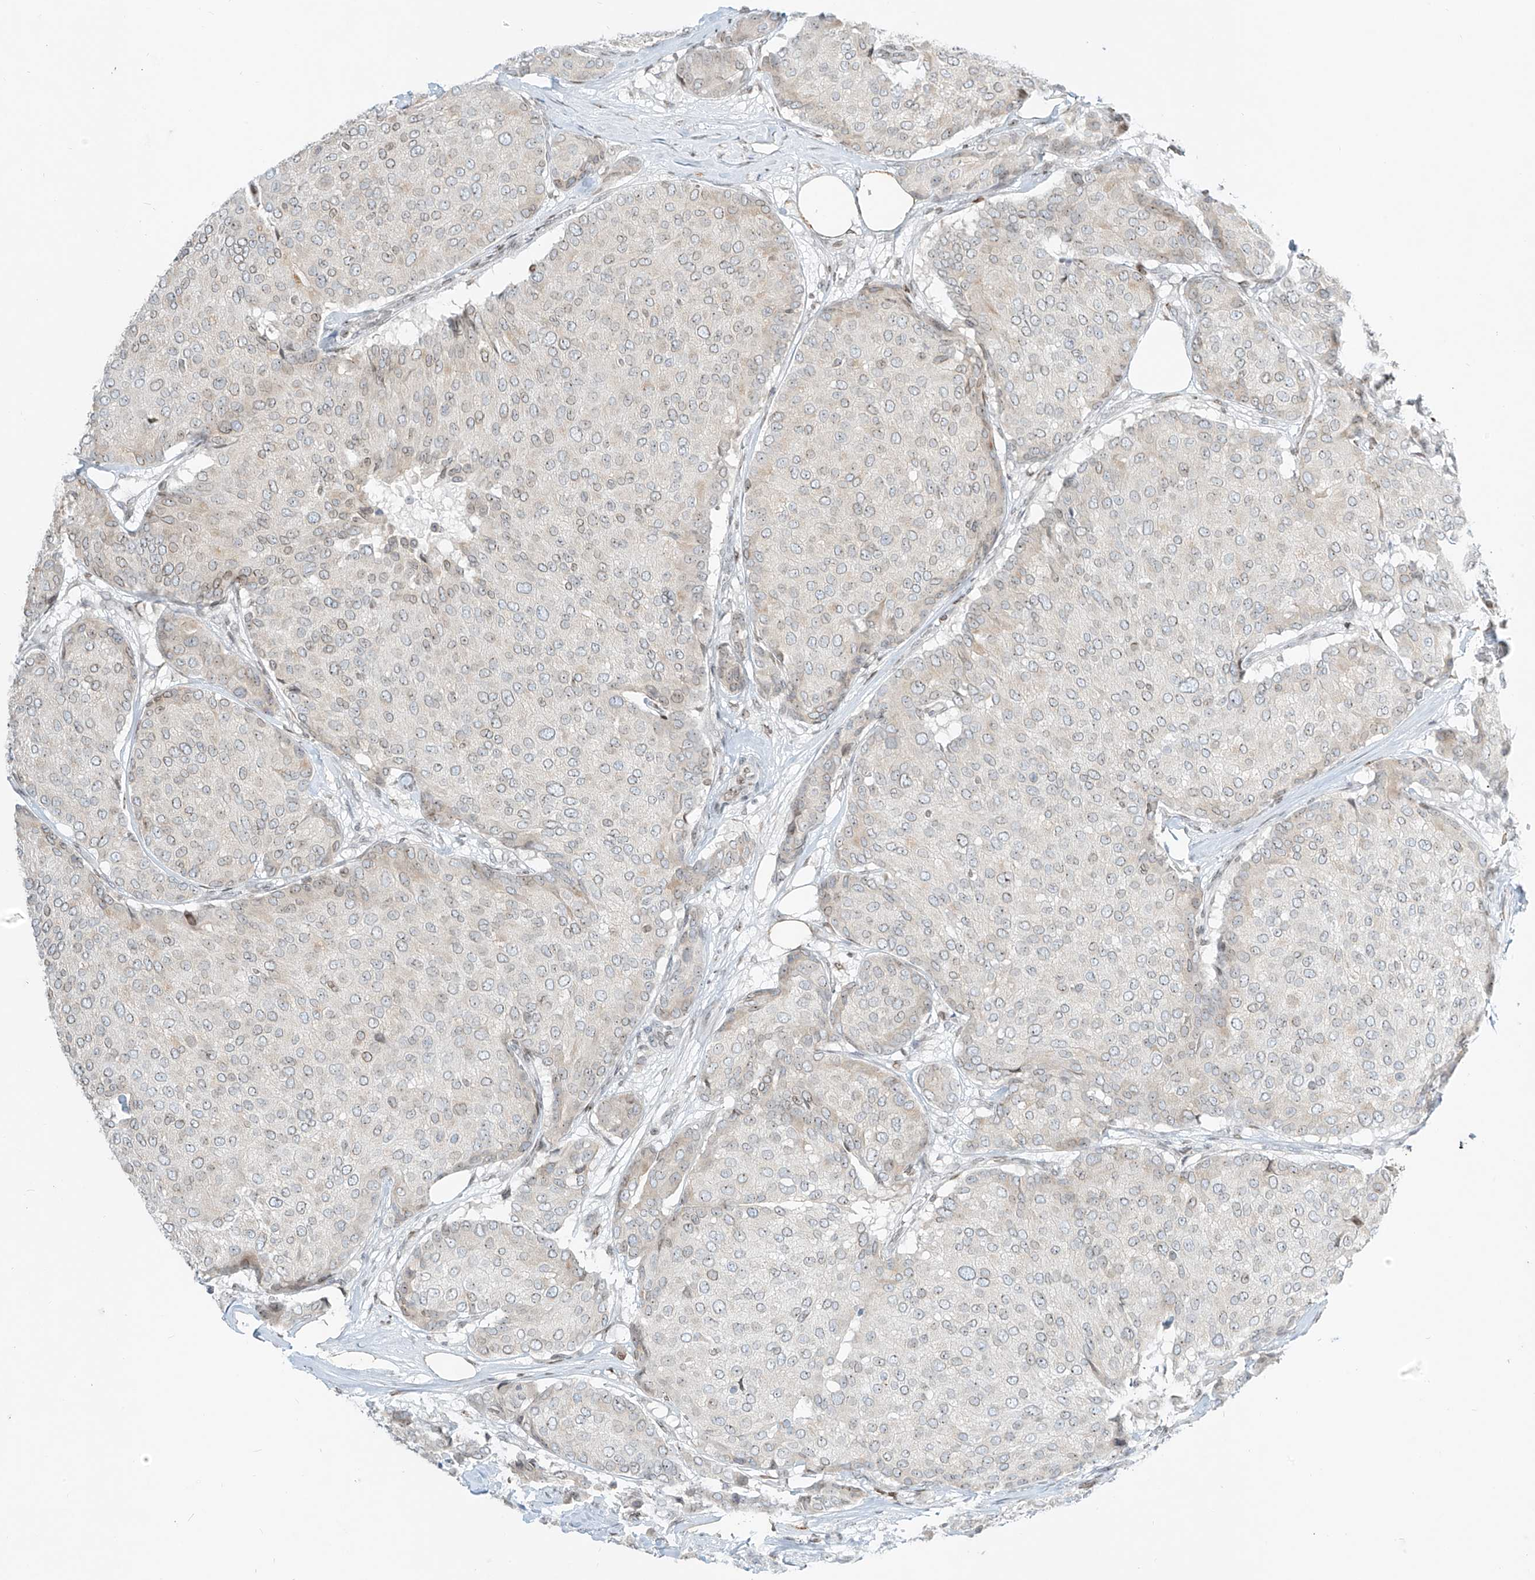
{"staining": {"intensity": "weak", "quantity": "<25%", "location": "nuclear"}, "tissue": "breast cancer", "cell_type": "Tumor cells", "image_type": "cancer", "snomed": [{"axis": "morphology", "description": "Duct carcinoma"}, {"axis": "topography", "description": "Breast"}], "caption": "The IHC photomicrograph has no significant staining in tumor cells of breast cancer (invasive ductal carcinoma) tissue.", "gene": "SAMD15", "patient": {"sex": "female", "age": 75}}